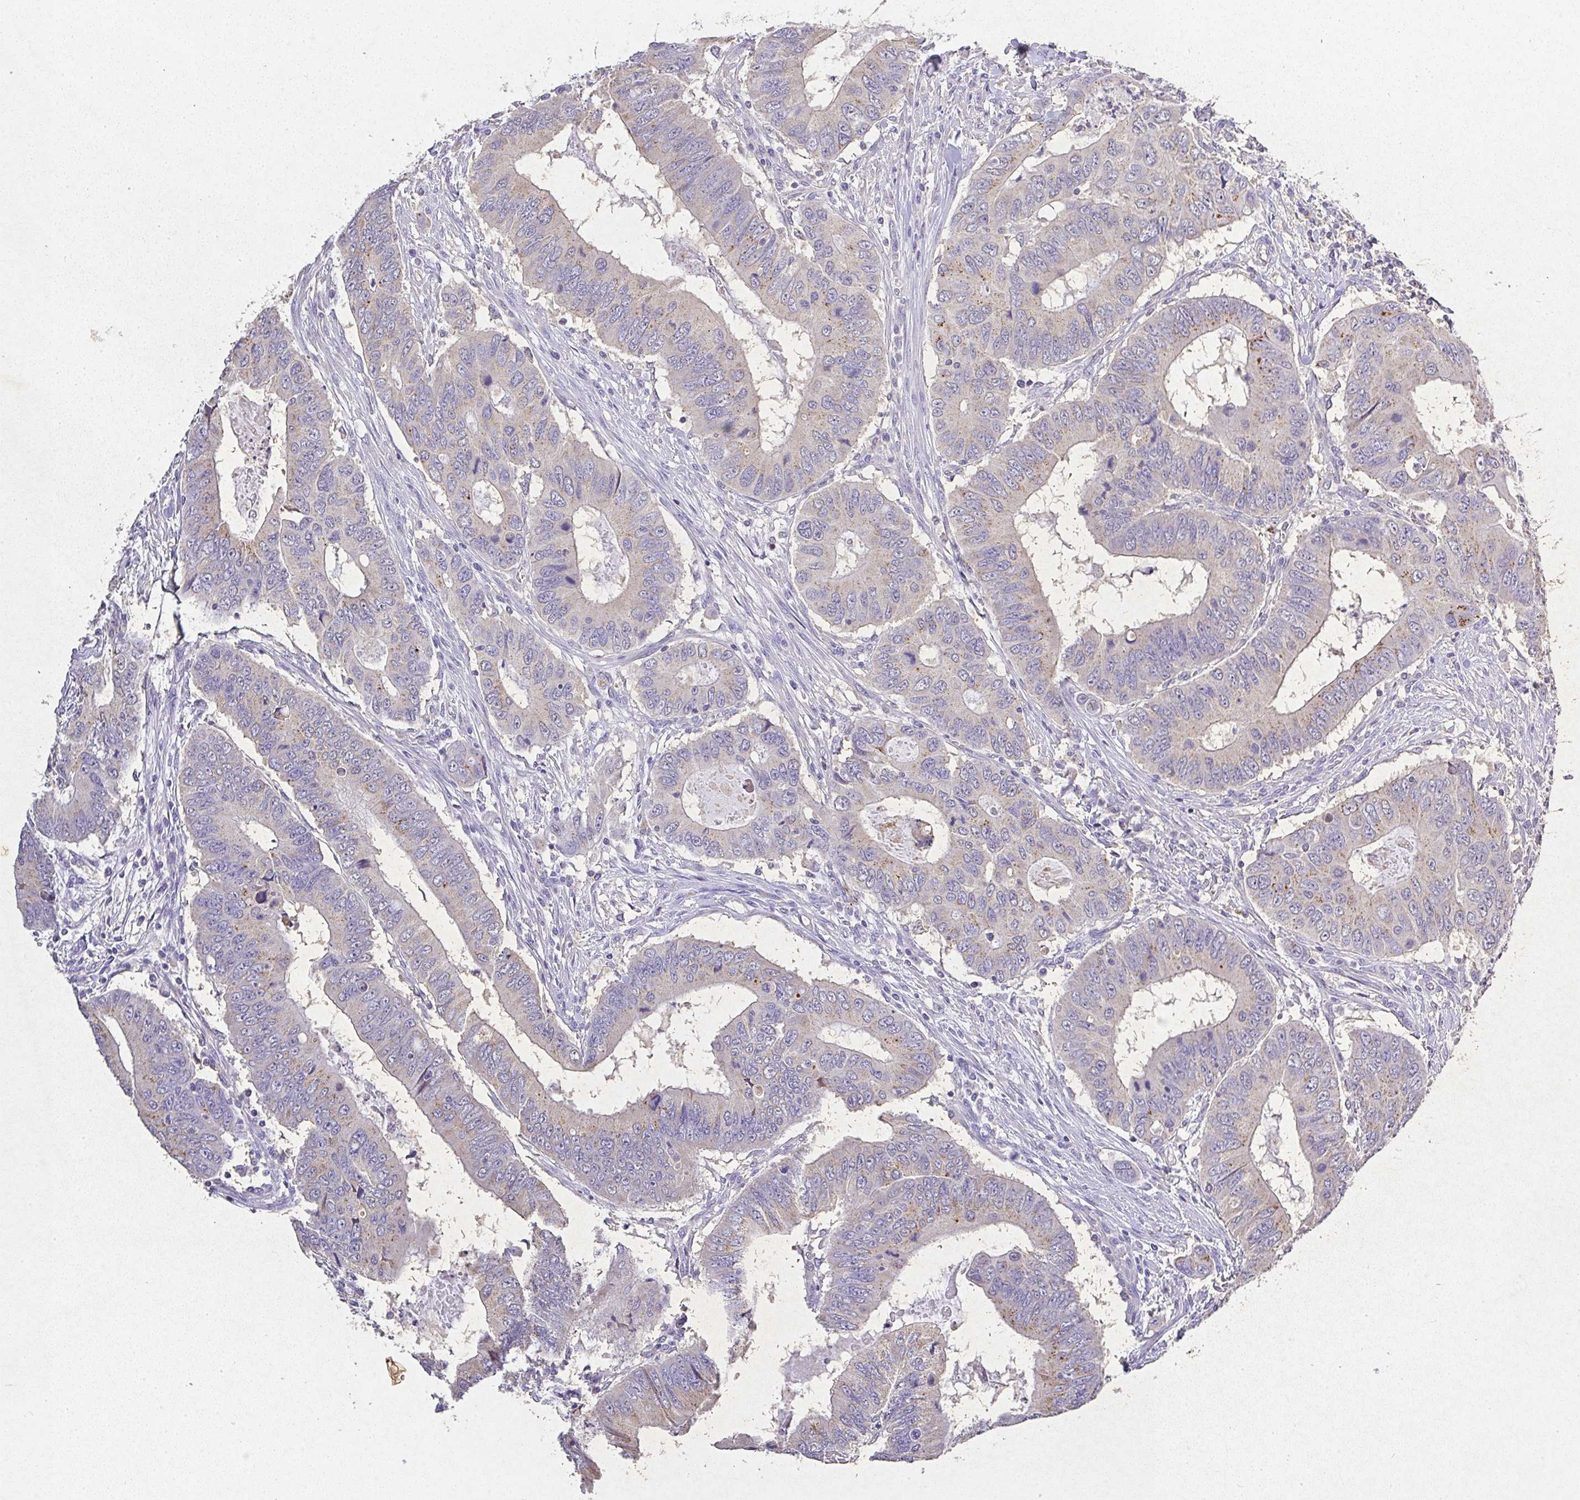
{"staining": {"intensity": "weak", "quantity": "<25%", "location": "cytoplasmic/membranous"}, "tissue": "colorectal cancer", "cell_type": "Tumor cells", "image_type": "cancer", "snomed": [{"axis": "morphology", "description": "Adenocarcinoma, NOS"}, {"axis": "topography", "description": "Colon"}], "caption": "A high-resolution image shows immunohistochemistry staining of colorectal adenocarcinoma, which exhibits no significant expression in tumor cells.", "gene": "RPS2", "patient": {"sex": "male", "age": 53}}